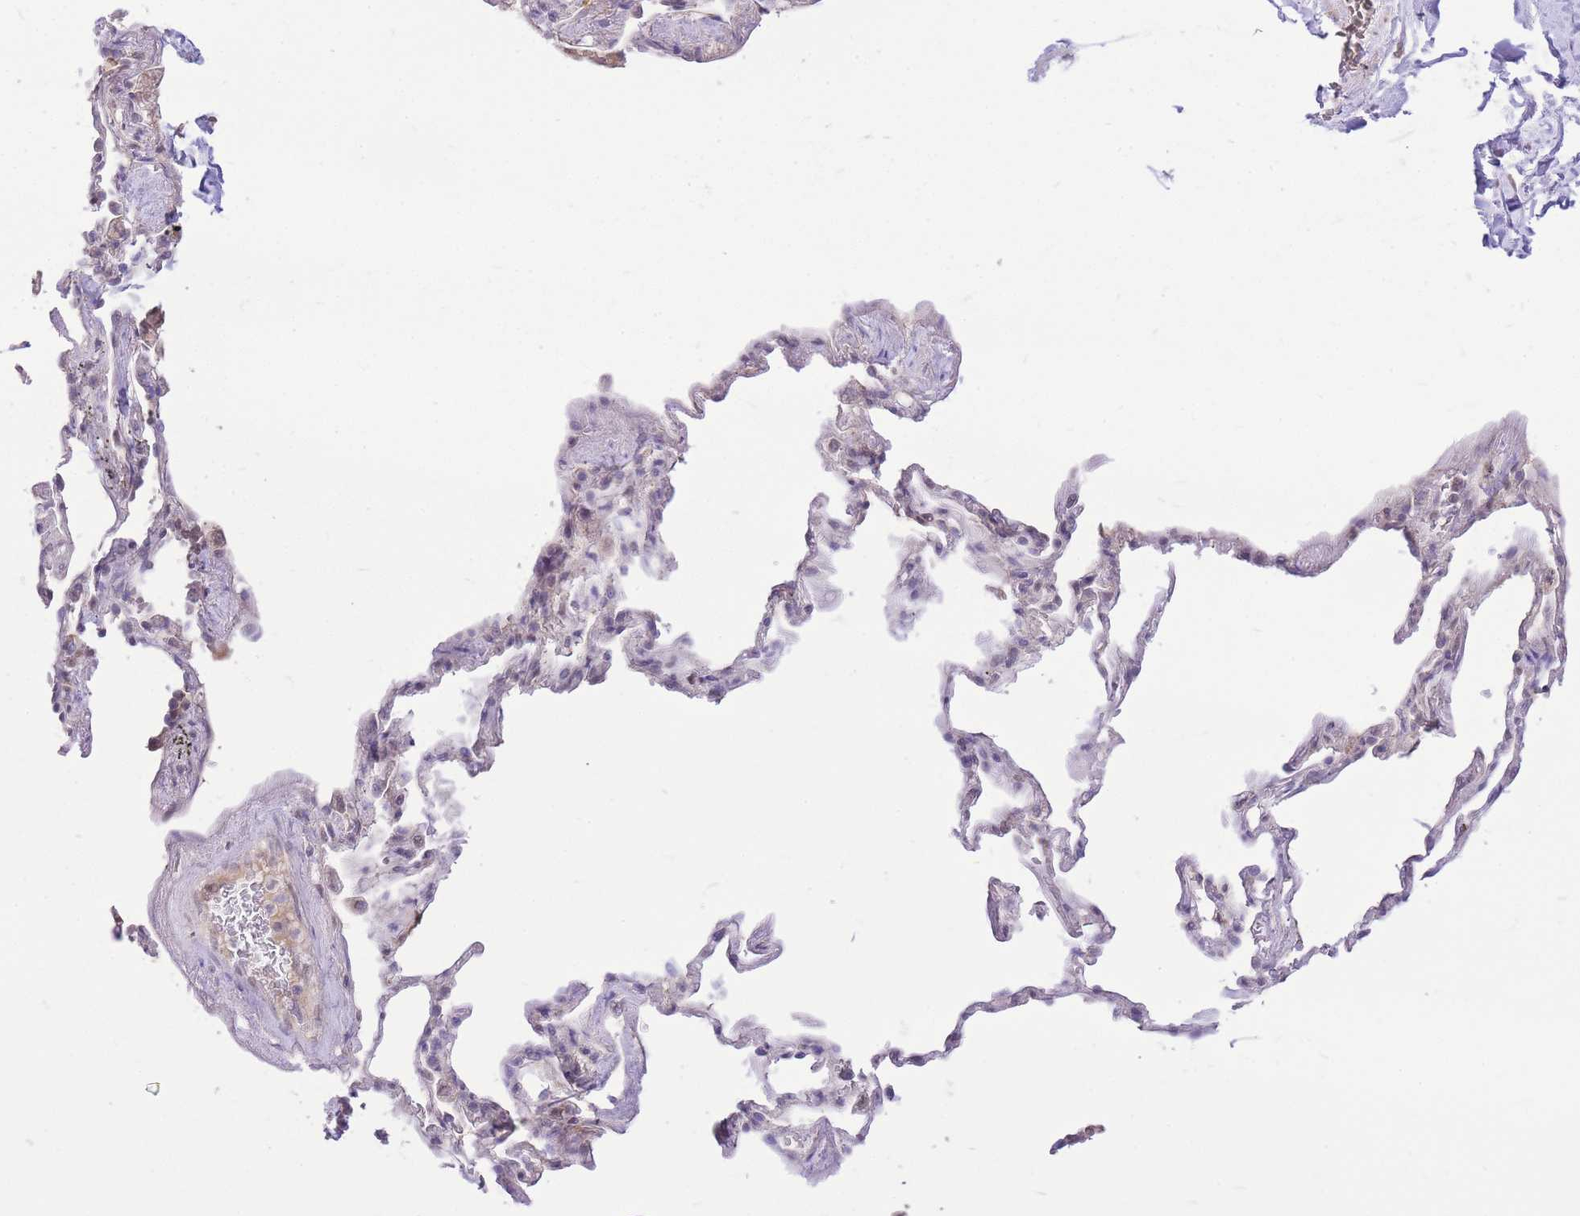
{"staining": {"intensity": "negative", "quantity": "none", "location": "none"}, "tissue": "adipose tissue", "cell_type": "Adipocytes", "image_type": "normal", "snomed": [{"axis": "morphology", "description": "Normal tissue, NOS"}, {"axis": "topography", "description": "Lymph node"}, {"axis": "topography", "description": "Bronchus"}], "caption": "Adipocytes are negative for protein expression in normal human adipose tissue.", "gene": "UBXN7", "patient": {"sex": "male", "age": 63}}